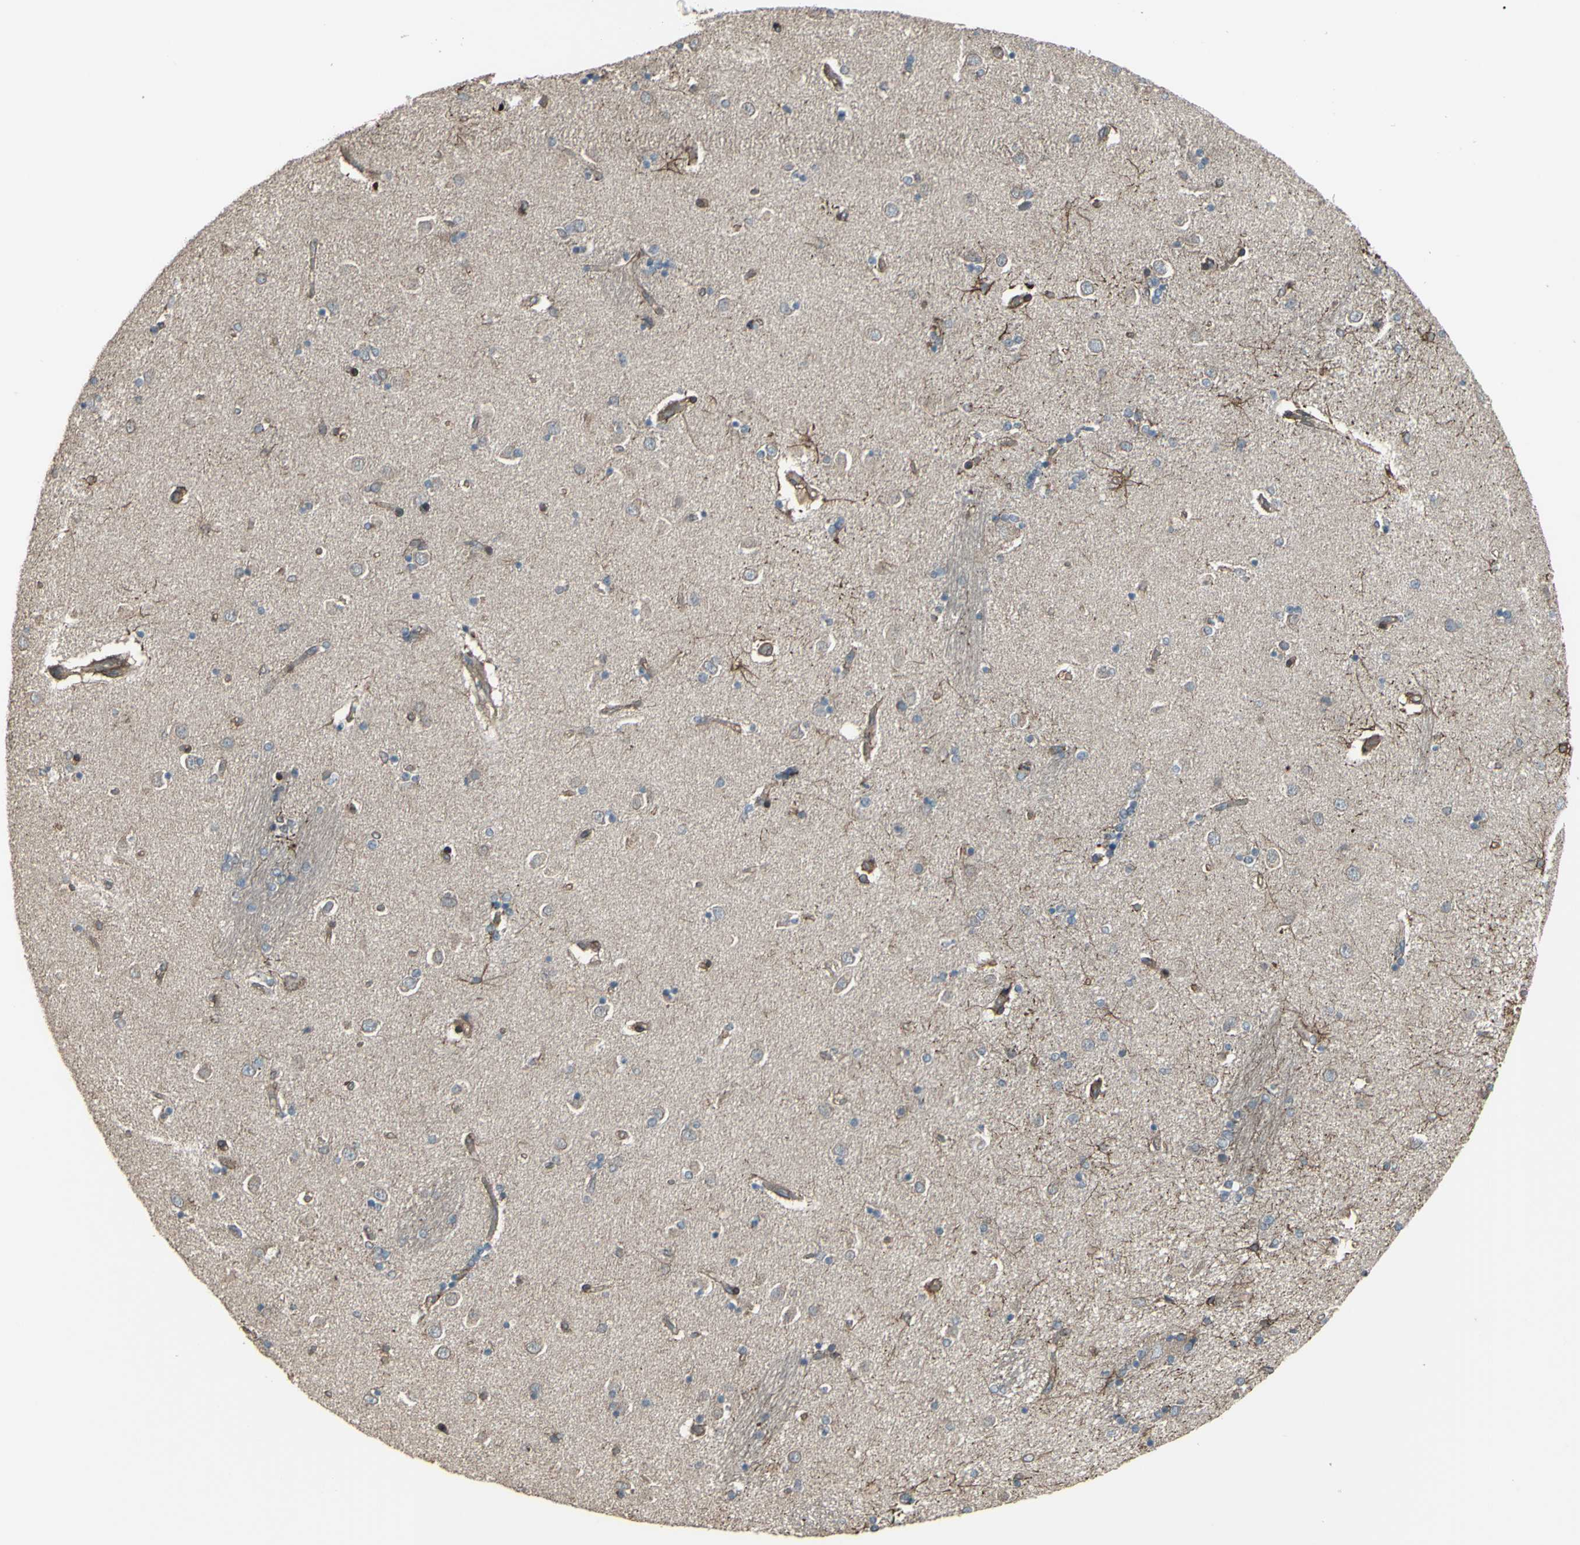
{"staining": {"intensity": "moderate", "quantity": "<25%", "location": "cytoplasmic/membranous"}, "tissue": "caudate", "cell_type": "Glial cells", "image_type": "normal", "snomed": [{"axis": "morphology", "description": "Normal tissue, NOS"}, {"axis": "topography", "description": "Lateral ventricle wall"}], "caption": "Immunohistochemical staining of normal human caudate shows low levels of moderate cytoplasmic/membranous expression in approximately <25% of glial cells.", "gene": "SMO", "patient": {"sex": "female", "age": 54}}